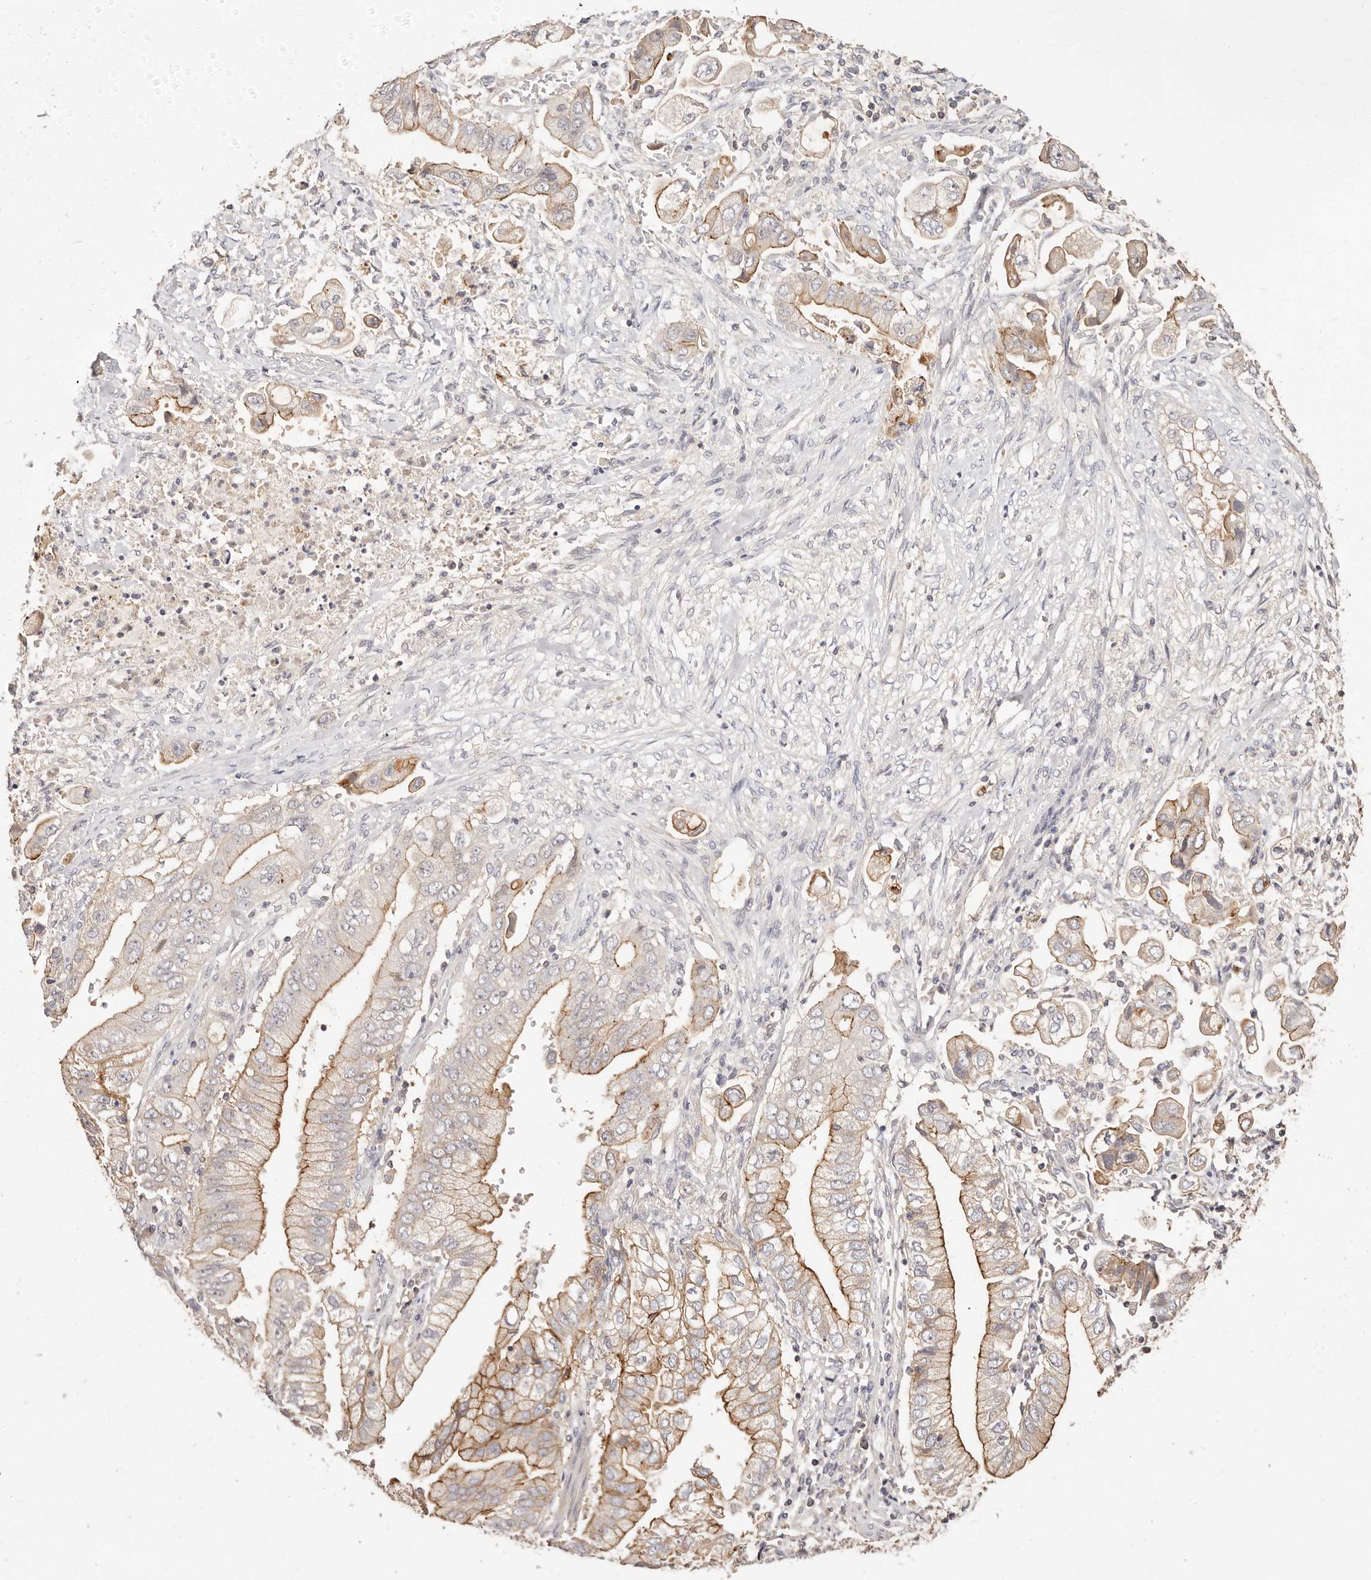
{"staining": {"intensity": "moderate", "quantity": "<25%", "location": "cytoplasmic/membranous"}, "tissue": "stomach cancer", "cell_type": "Tumor cells", "image_type": "cancer", "snomed": [{"axis": "morphology", "description": "Adenocarcinoma, NOS"}, {"axis": "topography", "description": "Stomach"}], "caption": "IHC (DAB (3,3'-diaminobenzidine)) staining of human adenocarcinoma (stomach) demonstrates moderate cytoplasmic/membranous protein positivity in about <25% of tumor cells. The staining was performed using DAB (3,3'-diaminobenzidine) to visualize the protein expression in brown, while the nuclei were stained in blue with hematoxylin (Magnification: 20x).", "gene": "CXADR", "patient": {"sex": "male", "age": 62}}